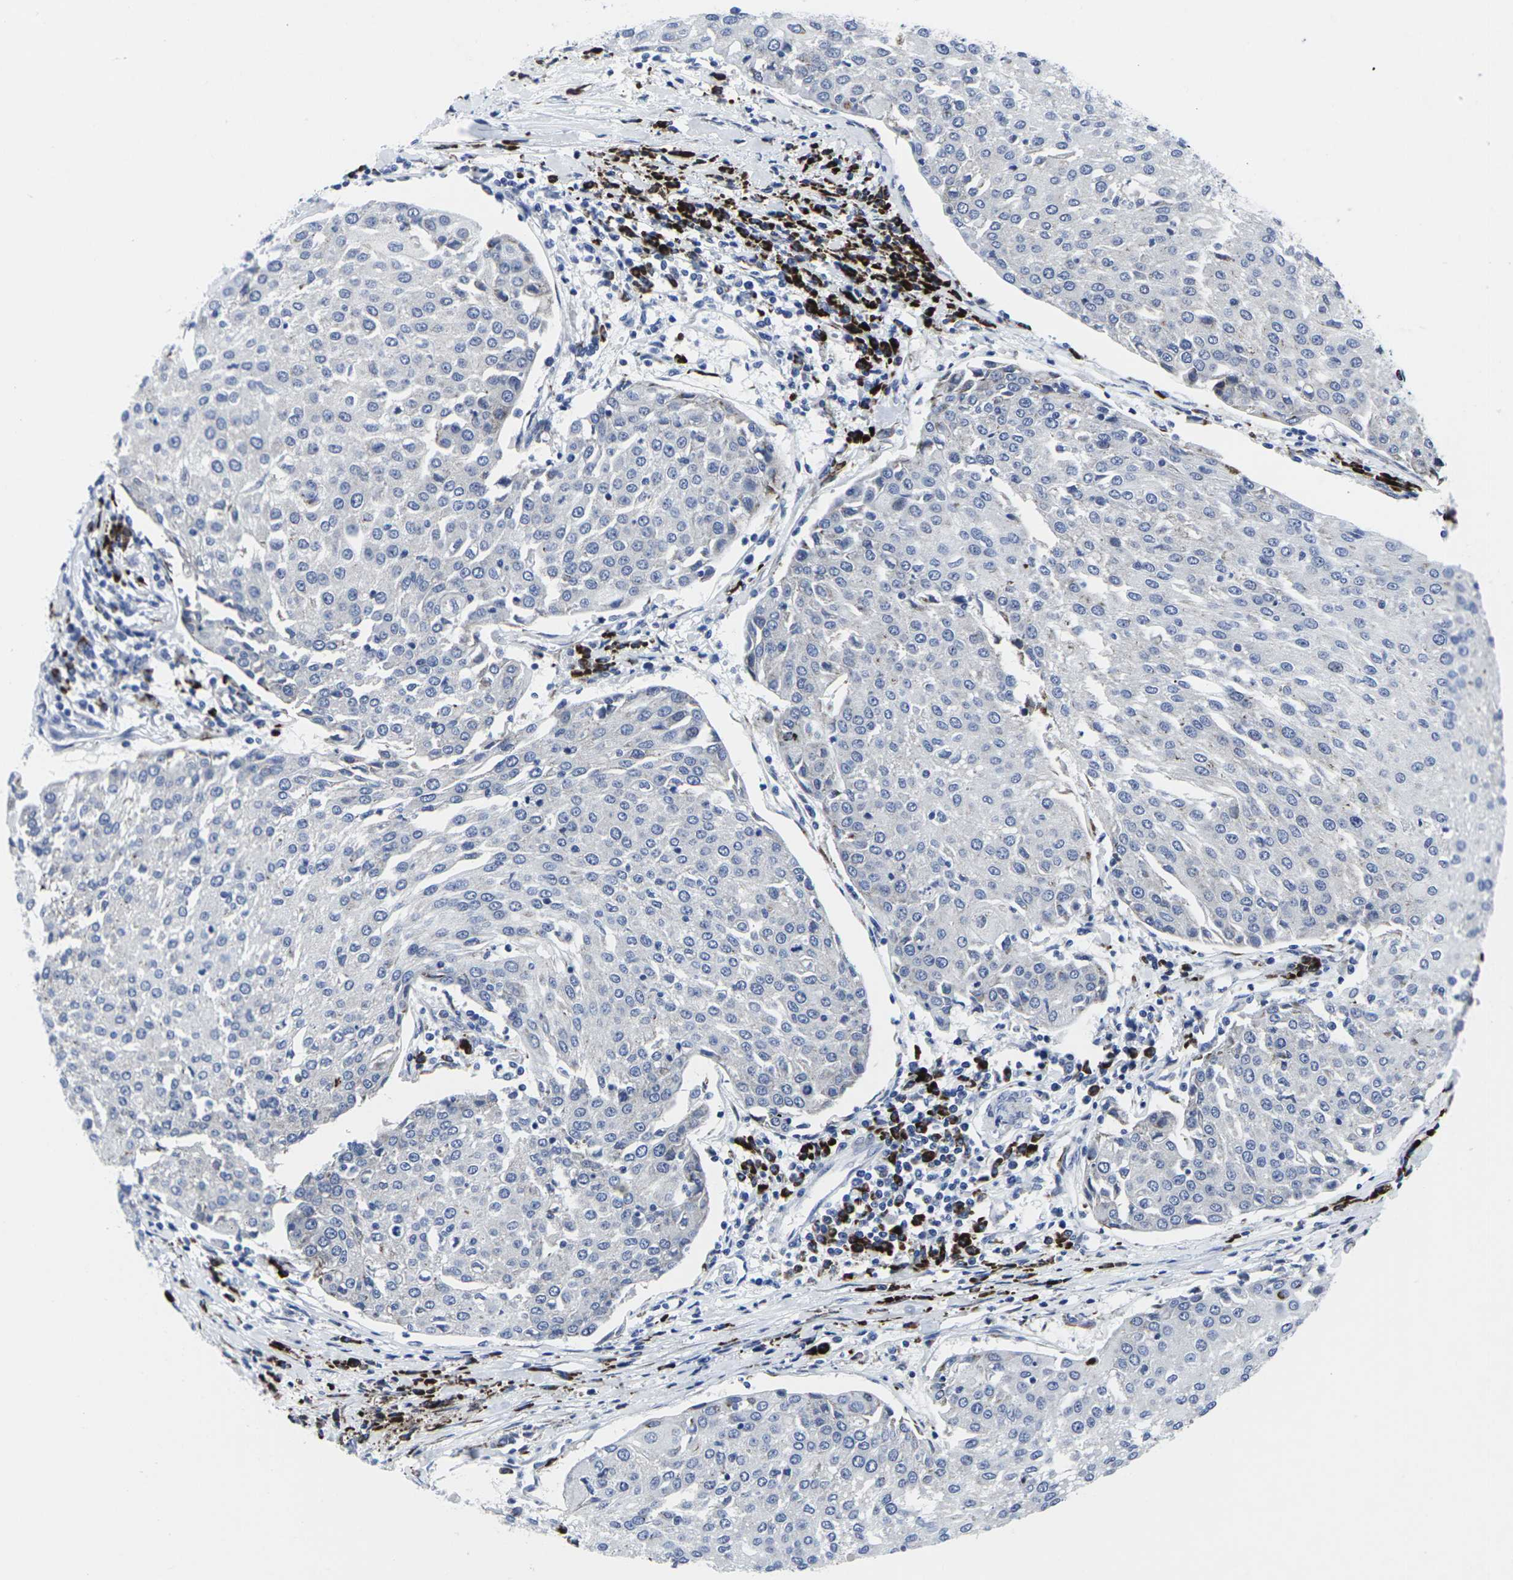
{"staining": {"intensity": "negative", "quantity": "none", "location": "none"}, "tissue": "urothelial cancer", "cell_type": "Tumor cells", "image_type": "cancer", "snomed": [{"axis": "morphology", "description": "Urothelial carcinoma, High grade"}, {"axis": "topography", "description": "Urinary bladder"}], "caption": "Tumor cells show no significant staining in urothelial carcinoma (high-grade).", "gene": "RPN1", "patient": {"sex": "female", "age": 85}}